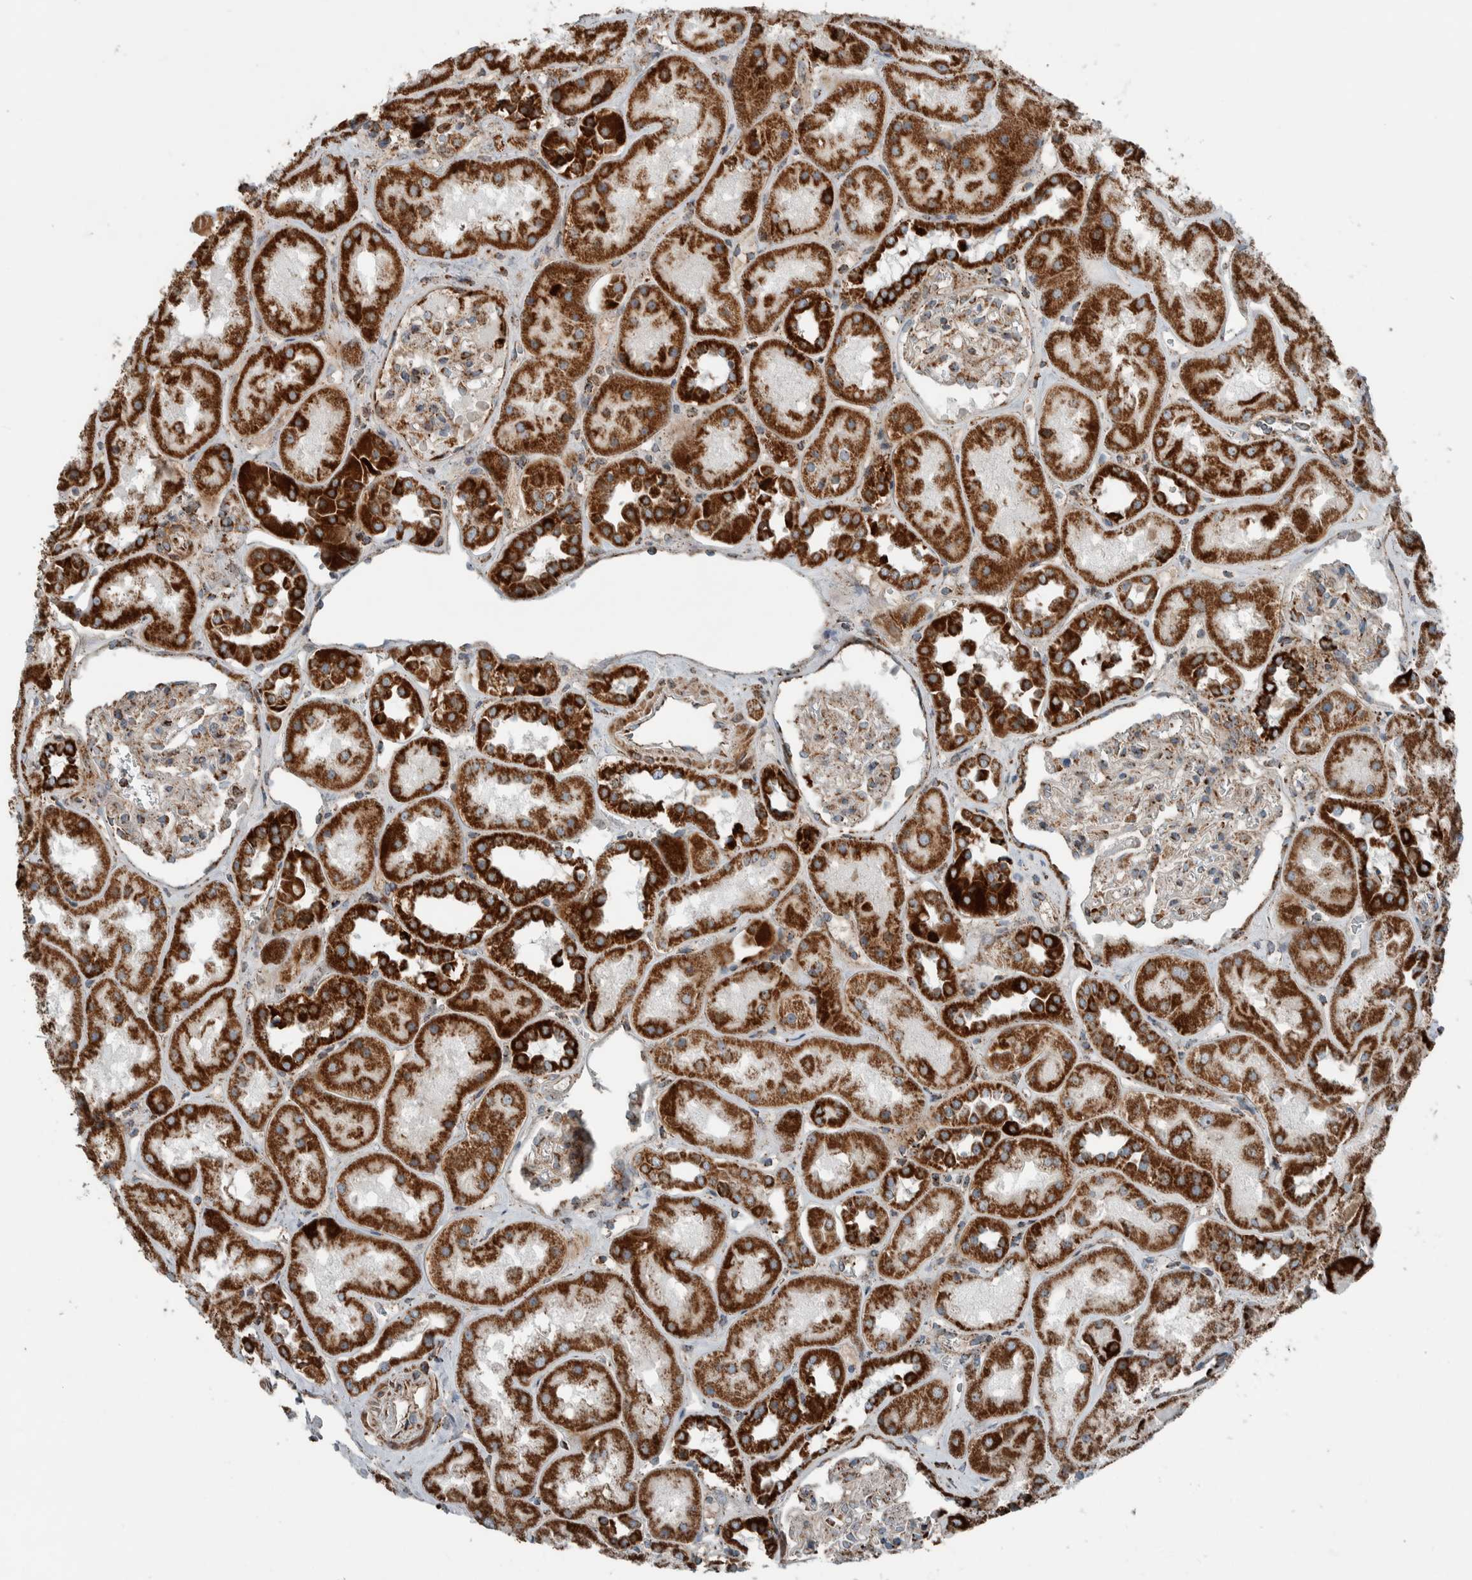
{"staining": {"intensity": "moderate", "quantity": ">75%", "location": "cytoplasmic/membranous"}, "tissue": "kidney", "cell_type": "Cells in glomeruli", "image_type": "normal", "snomed": [{"axis": "morphology", "description": "Normal tissue, NOS"}, {"axis": "topography", "description": "Kidney"}], "caption": "IHC photomicrograph of unremarkable kidney: kidney stained using immunohistochemistry (IHC) demonstrates medium levels of moderate protein expression localized specifically in the cytoplasmic/membranous of cells in glomeruli, appearing as a cytoplasmic/membranous brown color.", "gene": "CNTROB", "patient": {"sex": "male", "age": 70}}